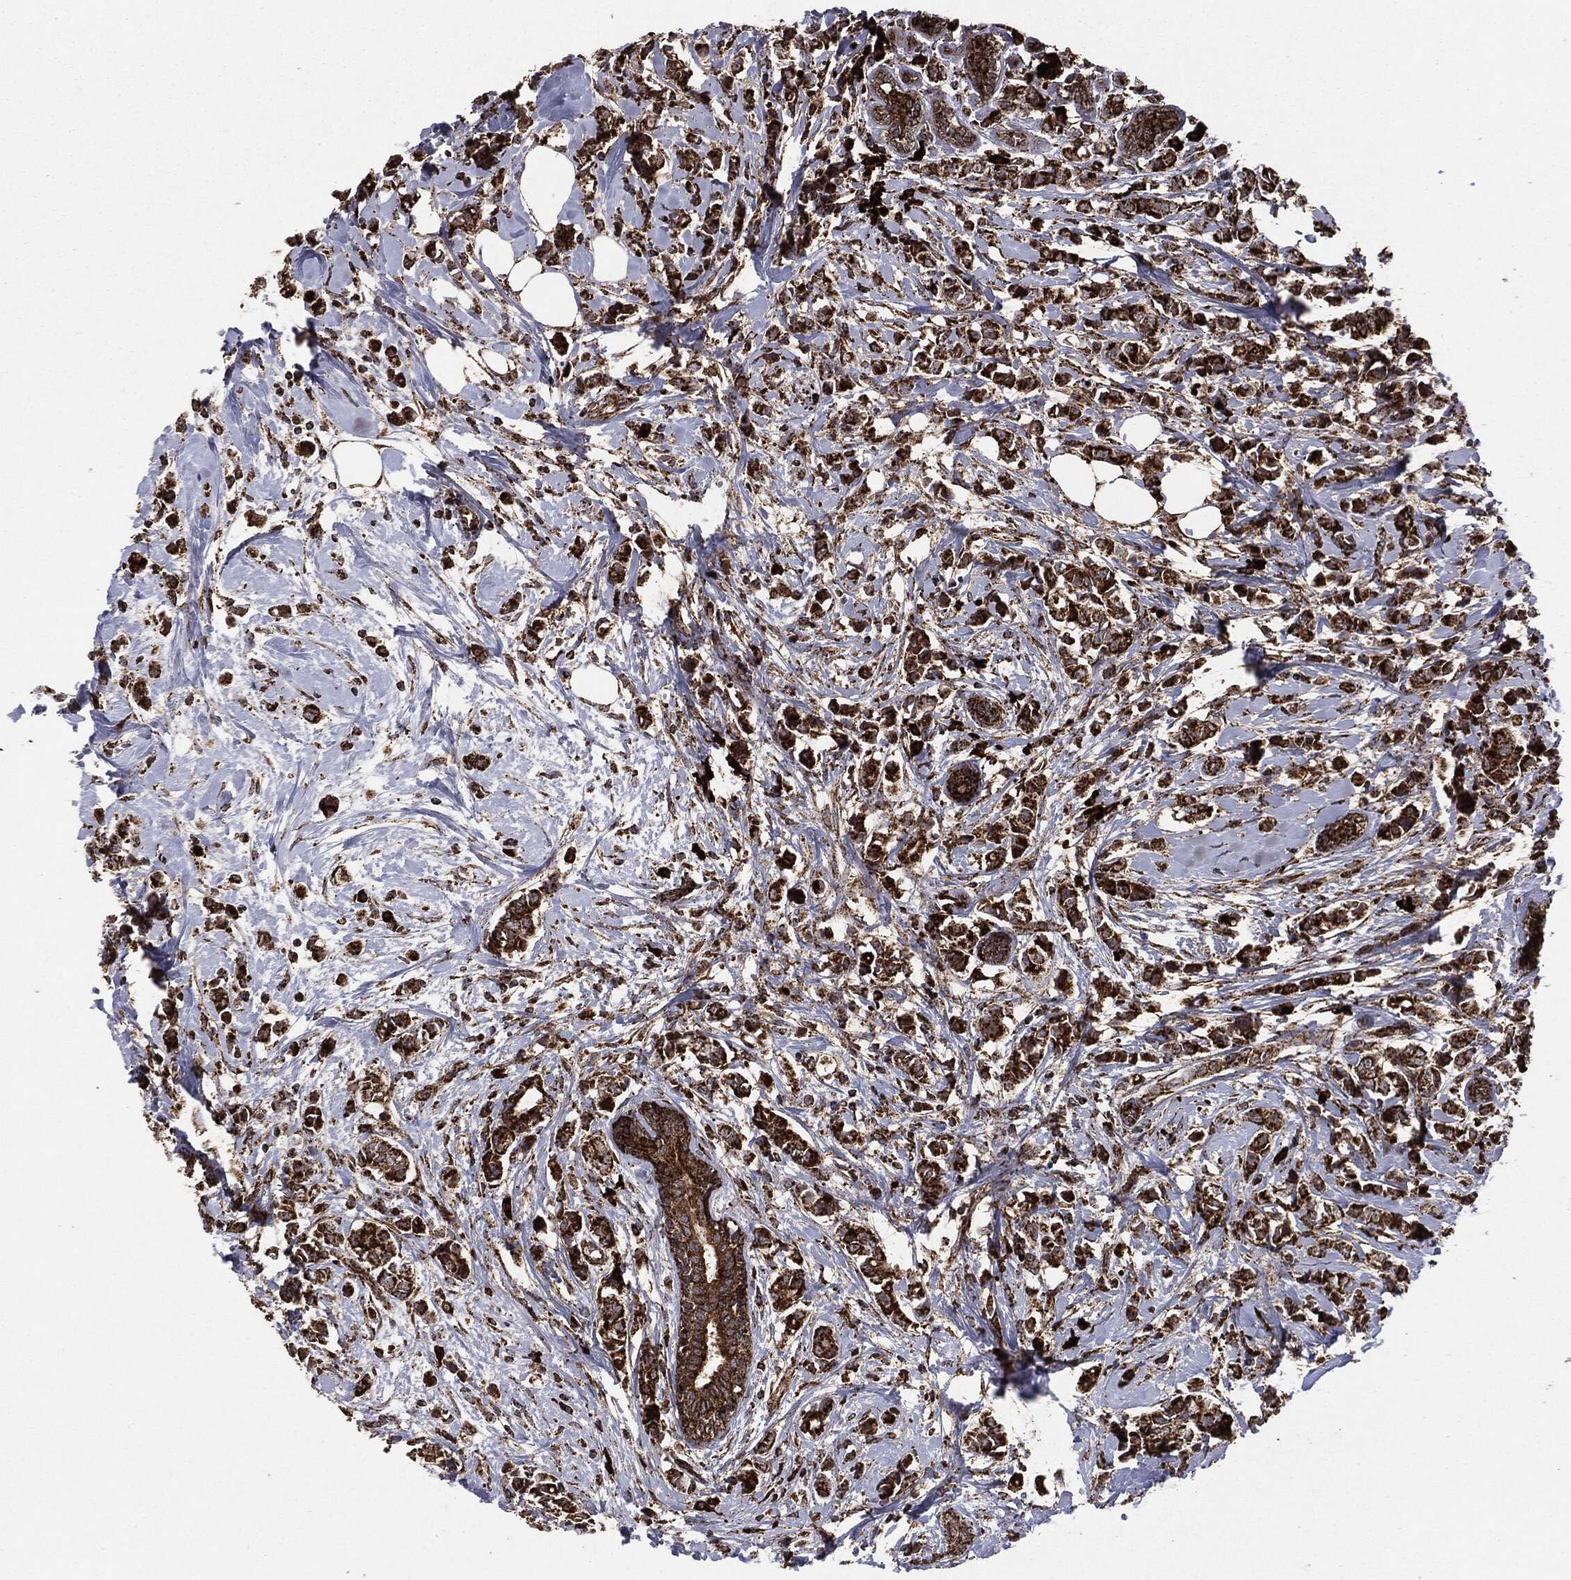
{"staining": {"intensity": "strong", "quantity": ">75%", "location": "cytoplasmic/membranous"}, "tissue": "breast cancer", "cell_type": "Tumor cells", "image_type": "cancer", "snomed": [{"axis": "morphology", "description": "Normal tissue, NOS"}, {"axis": "morphology", "description": "Duct carcinoma"}, {"axis": "topography", "description": "Breast"}], "caption": "Human breast cancer (intraductal carcinoma) stained with a protein marker shows strong staining in tumor cells.", "gene": "MAP2K1", "patient": {"sex": "female", "age": 44}}